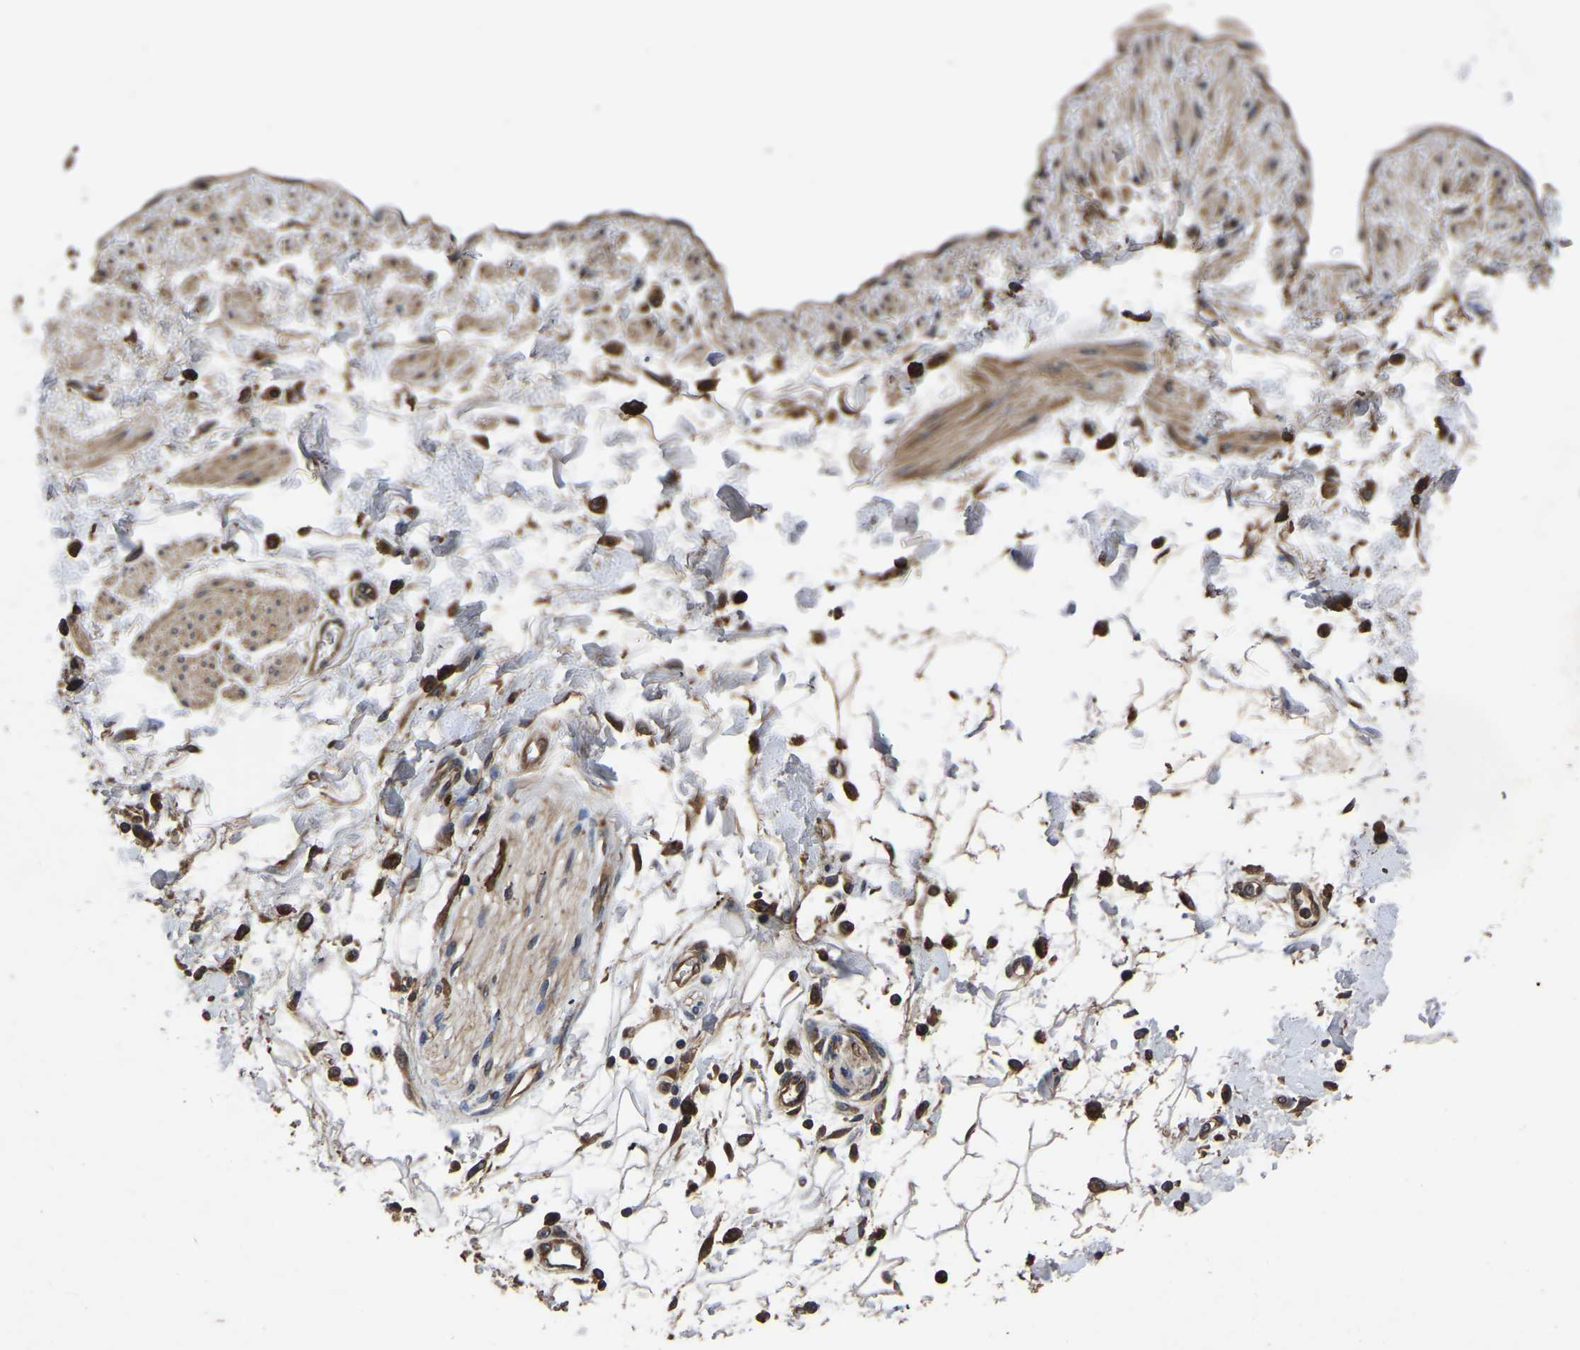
{"staining": {"intensity": "moderate", "quantity": ">75%", "location": "cytoplasmic/membranous"}, "tissue": "adipose tissue", "cell_type": "Adipocytes", "image_type": "normal", "snomed": [{"axis": "morphology", "description": "Normal tissue, NOS"}, {"axis": "morphology", "description": "Adenocarcinoma, NOS"}, {"axis": "topography", "description": "Duodenum"}, {"axis": "topography", "description": "Peripheral nerve tissue"}], "caption": "A brown stain labels moderate cytoplasmic/membranous positivity of a protein in adipocytes of normal adipose tissue. (DAB (3,3'-diaminobenzidine) IHC, brown staining for protein, blue staining for nuclei).", "gene": "CRYZL1", "patient": {"sex": "female", "age": 60}}